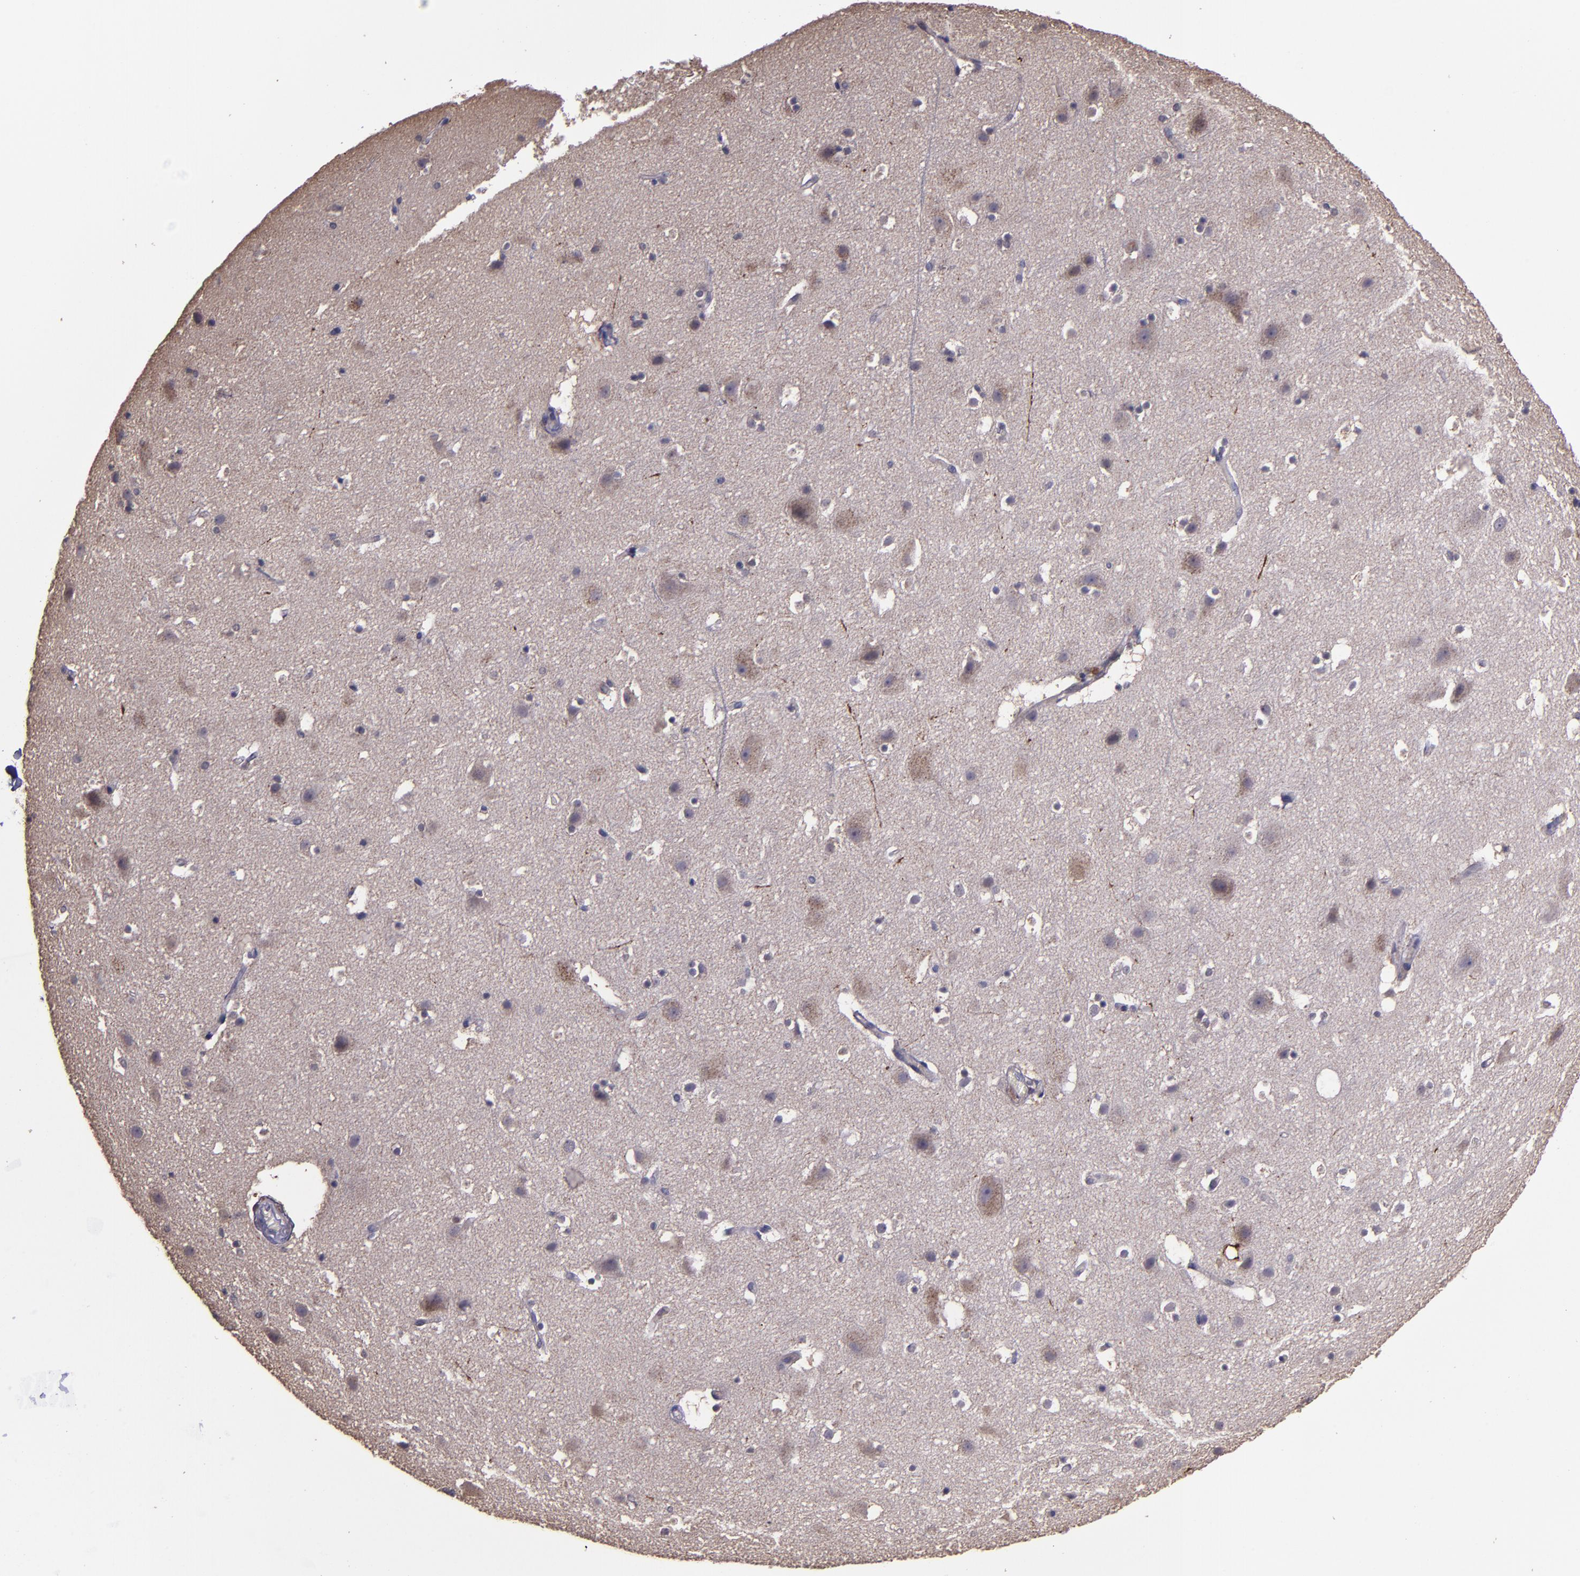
{"staining": {"intensity": "moderate", "quantity": "25%-75%", "location": "cytoplasmic/membranous"}, "tissue": "cerebral cortex", "cell_type": "Endothelial cells", "image_type": "normal", "snomed": [{"axis": "morphology", "description": "Normal tissue, NOS"}, {"axis": "topography", "description": "Cerebral cortex"}], "caption": "Immunohistochemistry (IHC) (DAB (3,3'-diaminobenzidine)) staining of normal cerebral cortex reveals moderate cytoplasmic/membranous protein positivity in approximately 25%-75% of endothelial cells. Nuclei are stained in blue.", "gene": "SERPINF2", "patient": {"sex": "male", "age": 45}}